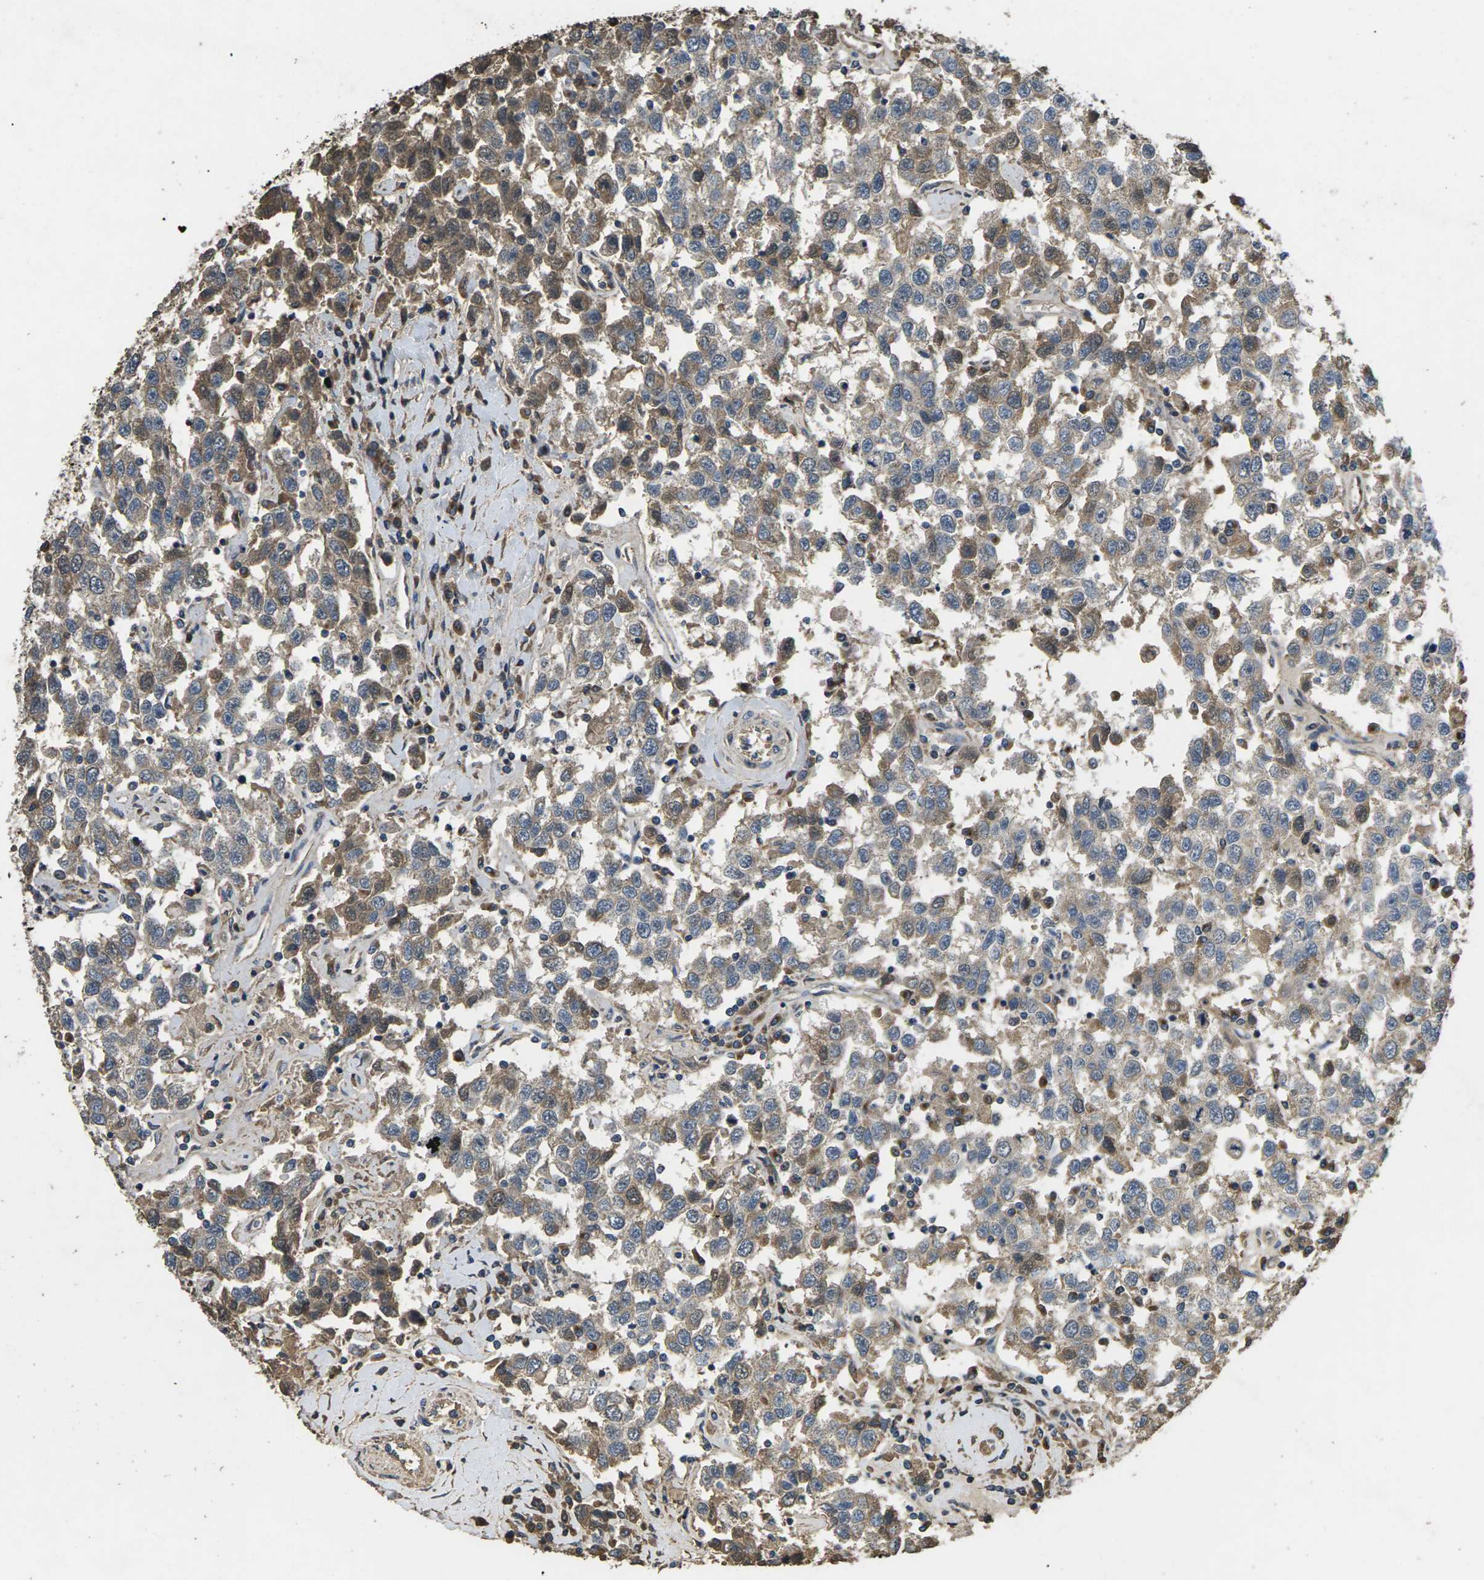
{"staining": {"intensity": "moderate", "quantity": "<25%", "location": "cytoplasmic/membranous"}, "tissue": "testis cancer", "cell_type": "Tumor cells", "image_type": "cancer", "snomed": [{"axis": "morphology", "description": "Seminoma, NOS"}, {"axis": "topography", "description": "Testis"}], "caption": "Tumor cells show low levels of moderate cytoplasmic/membranous positivity in approximately <25% of cells in testis cancer (seminoma).", "gene": "B4GAT1", "patient": {"sex": "male", "age": 41}}